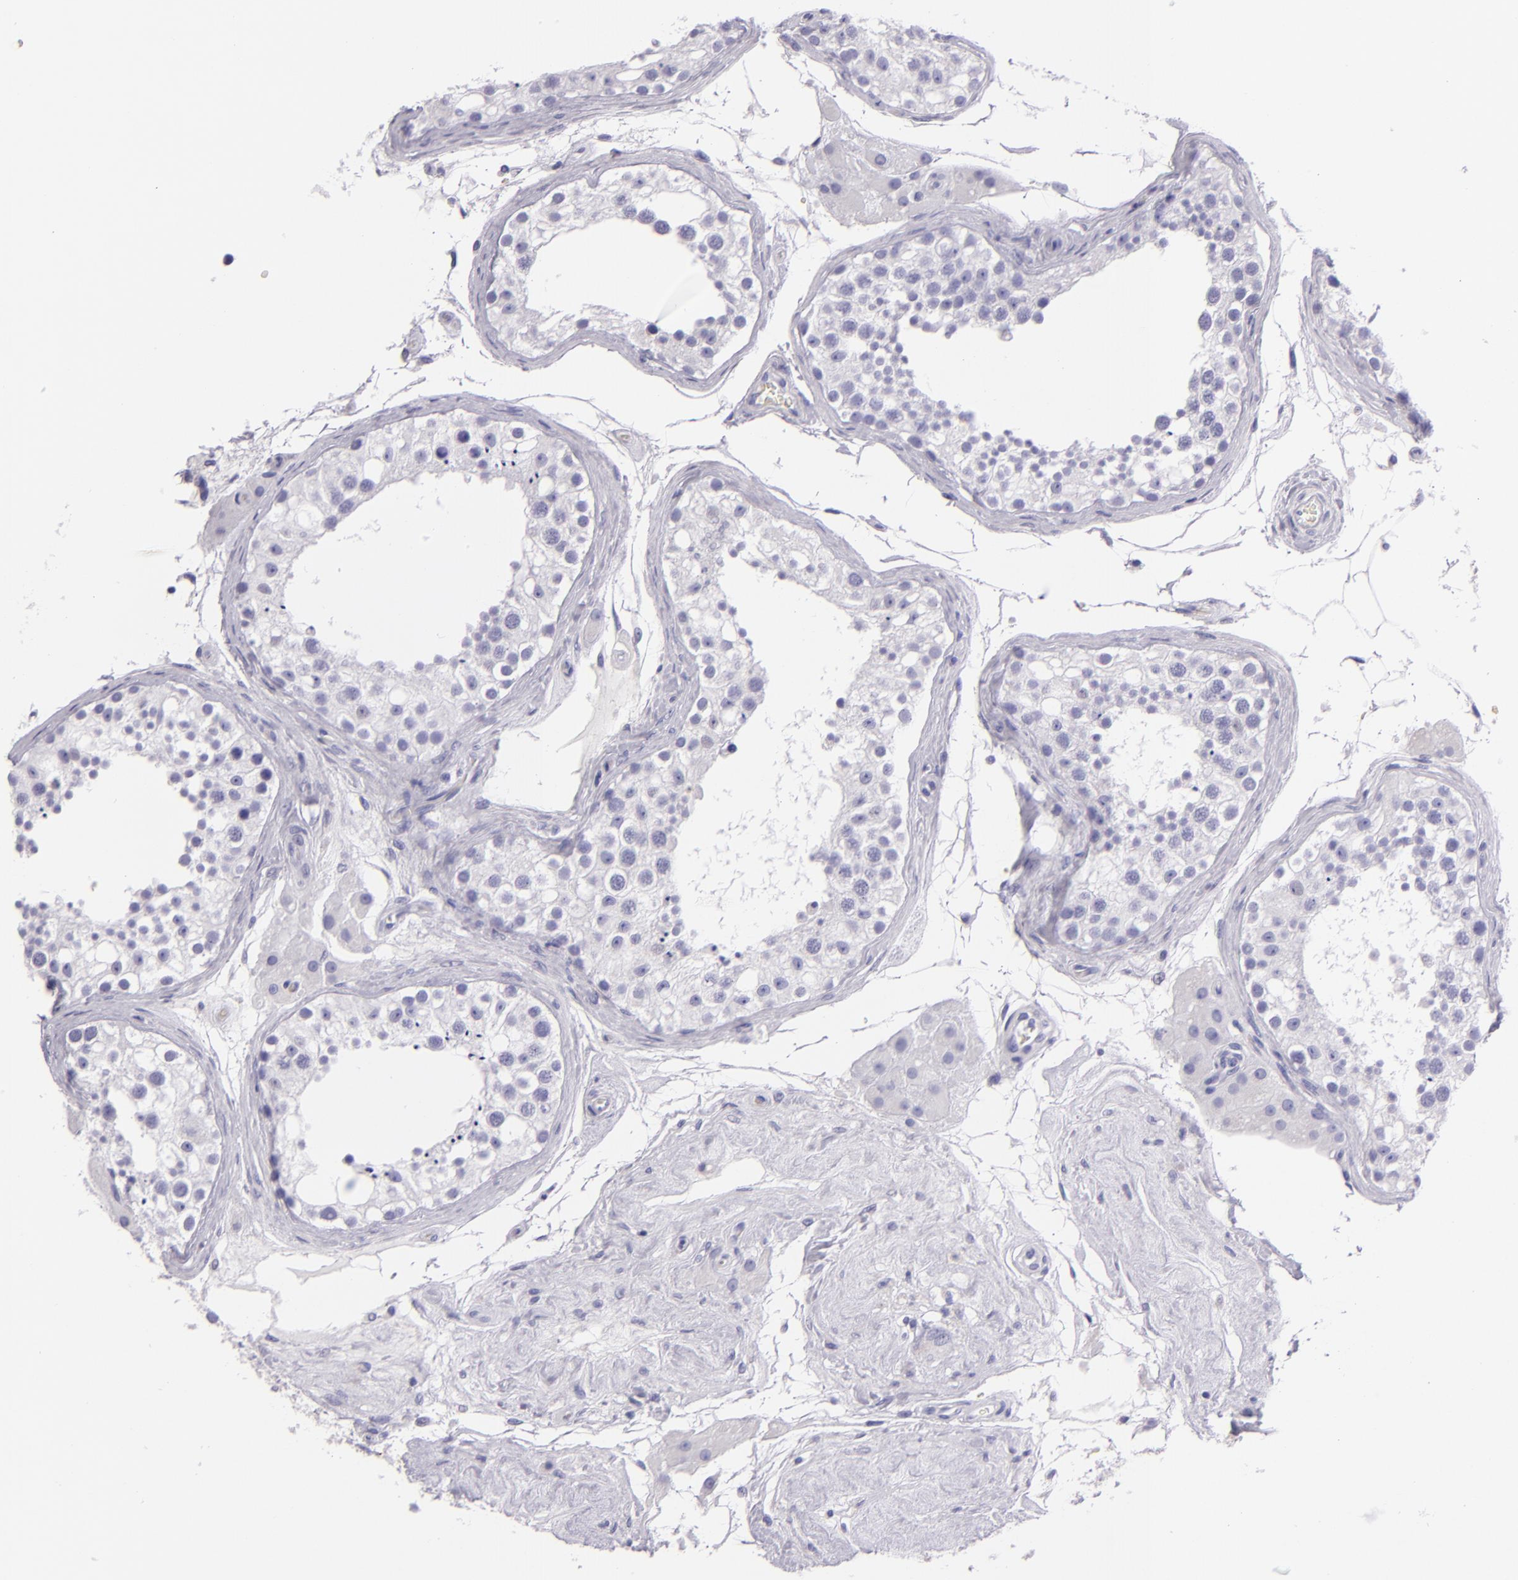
{"staining": {"intensity": "negative", "quantity": "none", "location": "none"}, "tissue": "testis", "cell_type": "Cells in seminiferous ducts", "image_type": "normal", "snomed": [{"axis": "morphology", "description": "Normal tissue, NOS"}, {"axis": "topography", "description": "Testis"}], "caption": "IHC photomicrograph of unremarkable testis: human testis stained with DAB (3,3'-diaminobenzidine) shows no significant protein positivity in cells in seminiferous ducts. (DAB immunohistochemistry visualized using brightfield microscopy, high magnification).", "gene": "MUC5AC", "patient": {"sex": "male", "age": 68}}